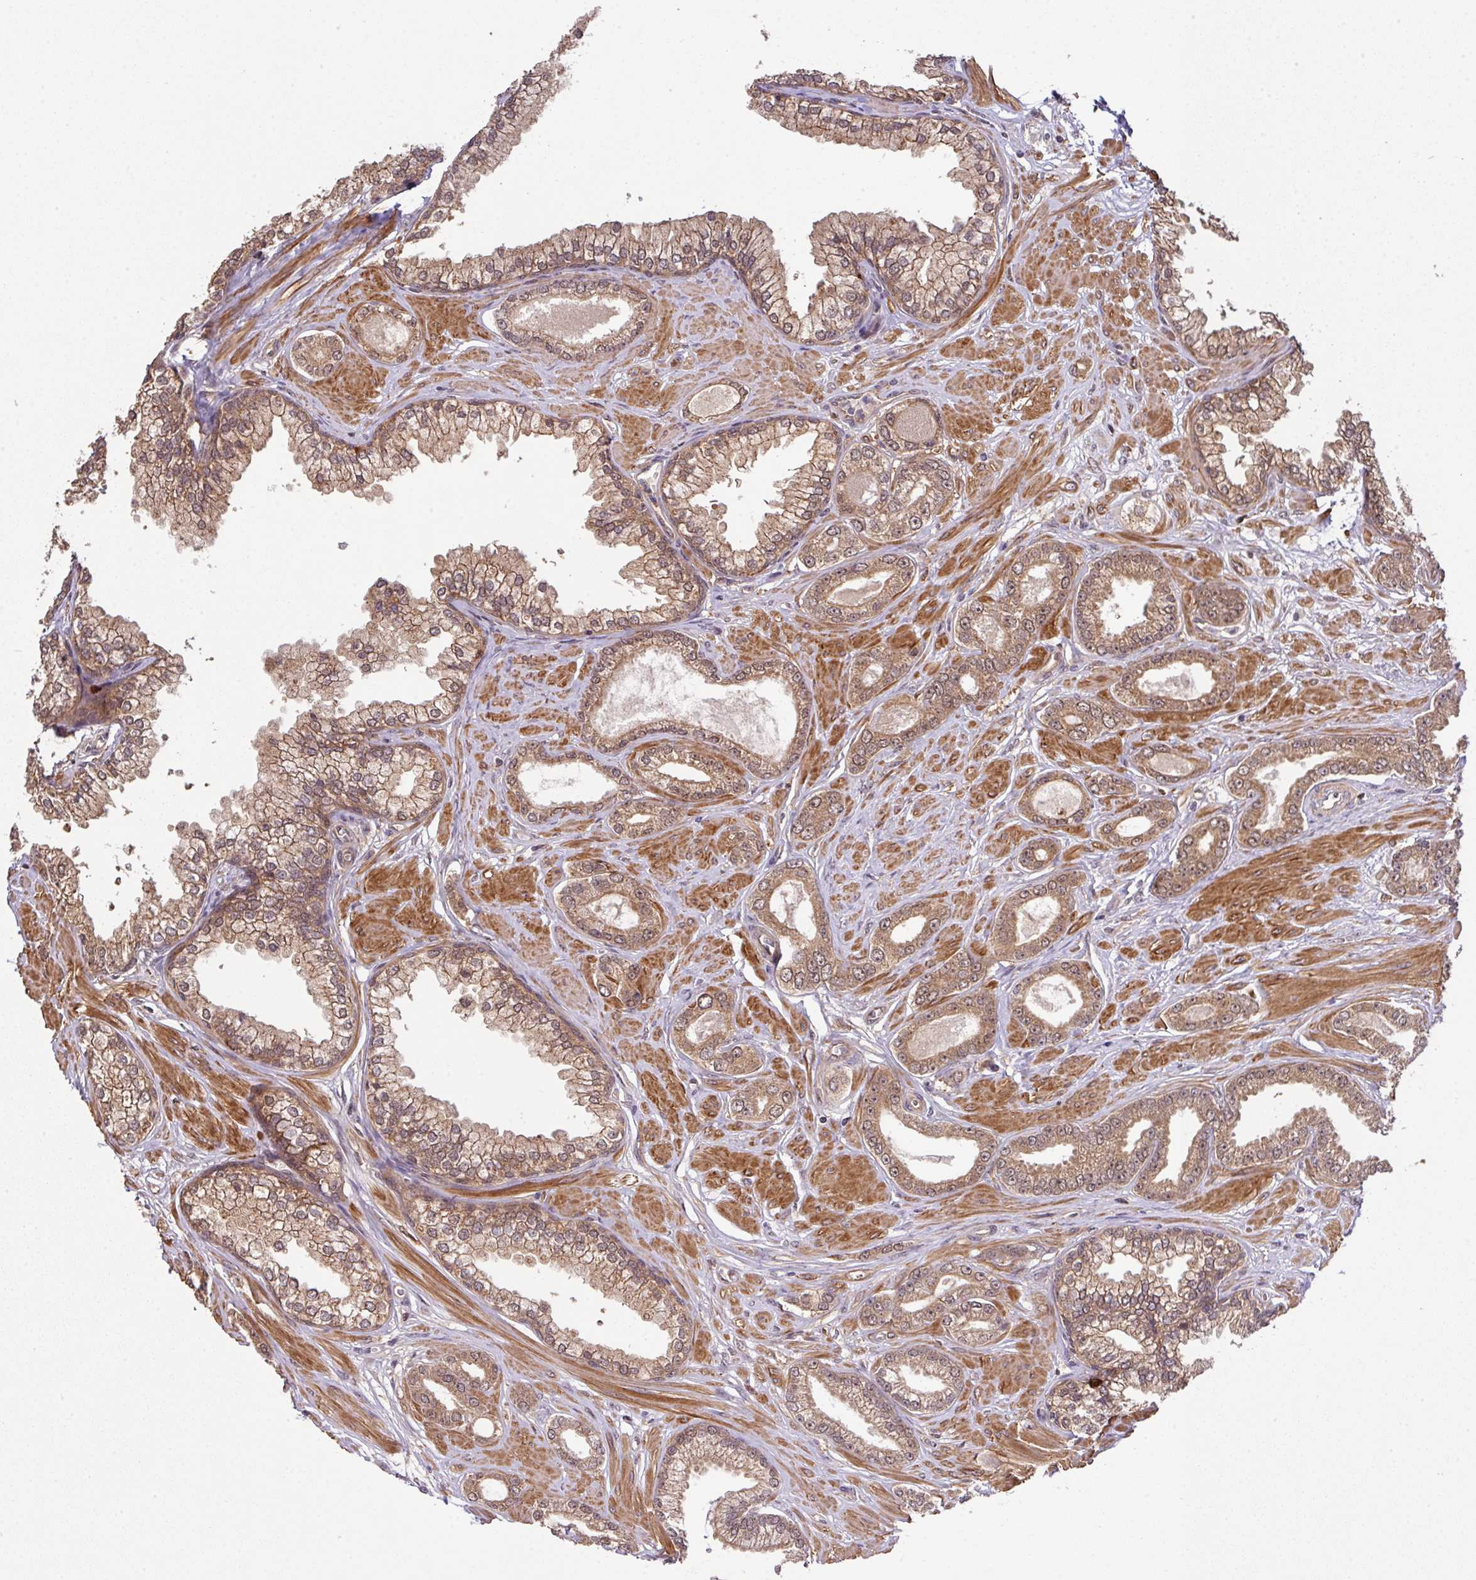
{"staining": {"intensity": "moderate", "quantity": ">75%", "location": "cytoplasmic/membranous,nuclear"}, "tissue": "prostate cancer", "cell_type": "Tumor cells", "image_type": "cancer", "snomed": [{"axis": "morphology", "description": "Adenocarcinoma, Low grade"}, {"axis": "topography", "description": "Prostate"}], "caption": "Protein staining by IHC exhibits moderate cytoplasmic/membranous and nuclear expression in about >75% of tumor cells in low-grade adenocarcinoma (prostate).", "gene": "ARPIN", "patient": {"sex": "male", "age": 60}}